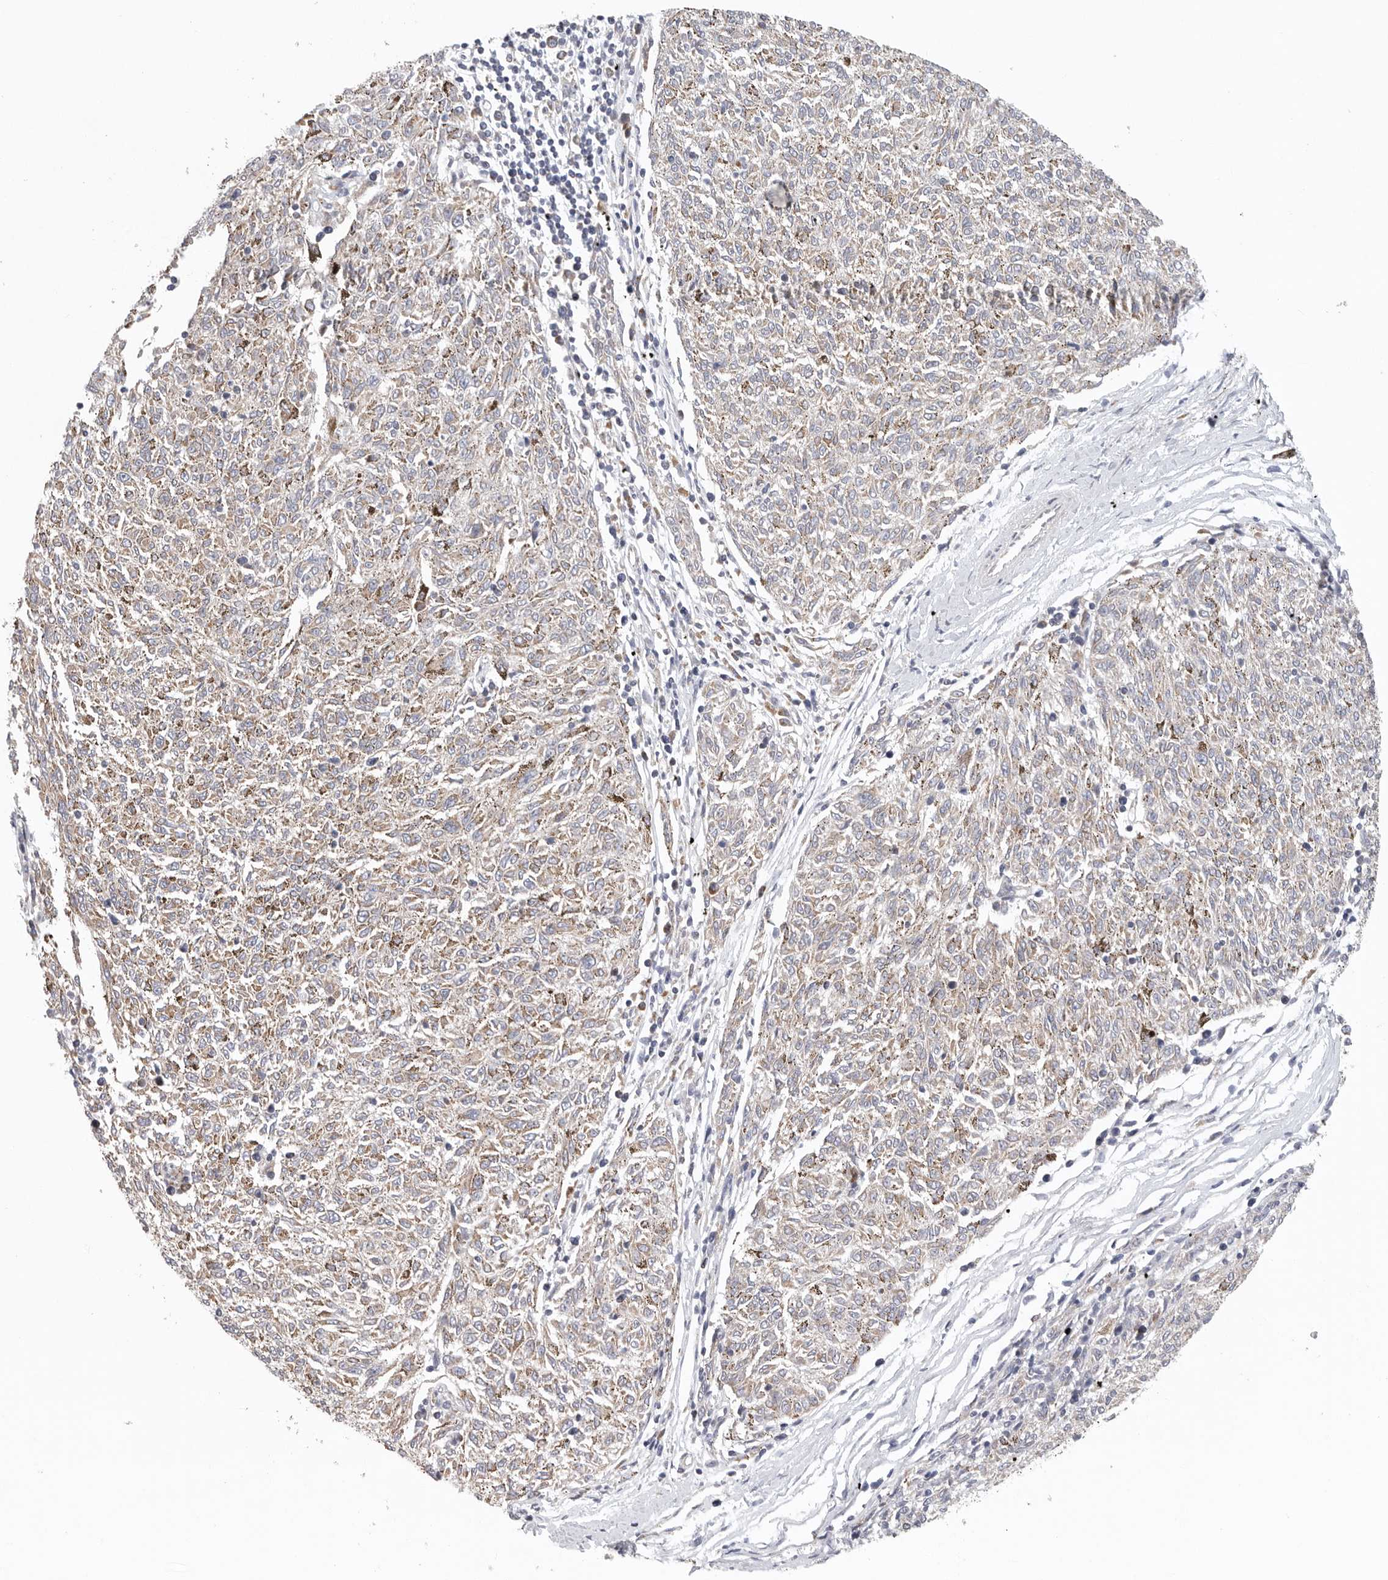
{"staining": {"intensity": "negative", "quantity": "none", "location": "none"}, "tissue": "melanoma", "cell_type": "Tumor cells", "image_type": "cancer", "snomed": [{"axis": "morphology", "description": "Malignant melanoma, NOS"}, {"axis": "topography", "description": "Skin"}], "caption": "Malignant melanoma stained for a protein using immunohistochemistry (IHC) reveals no positivity tumor cells.", "gene": "FKBP8", "patient": {"sex": "female", "age": 72}}